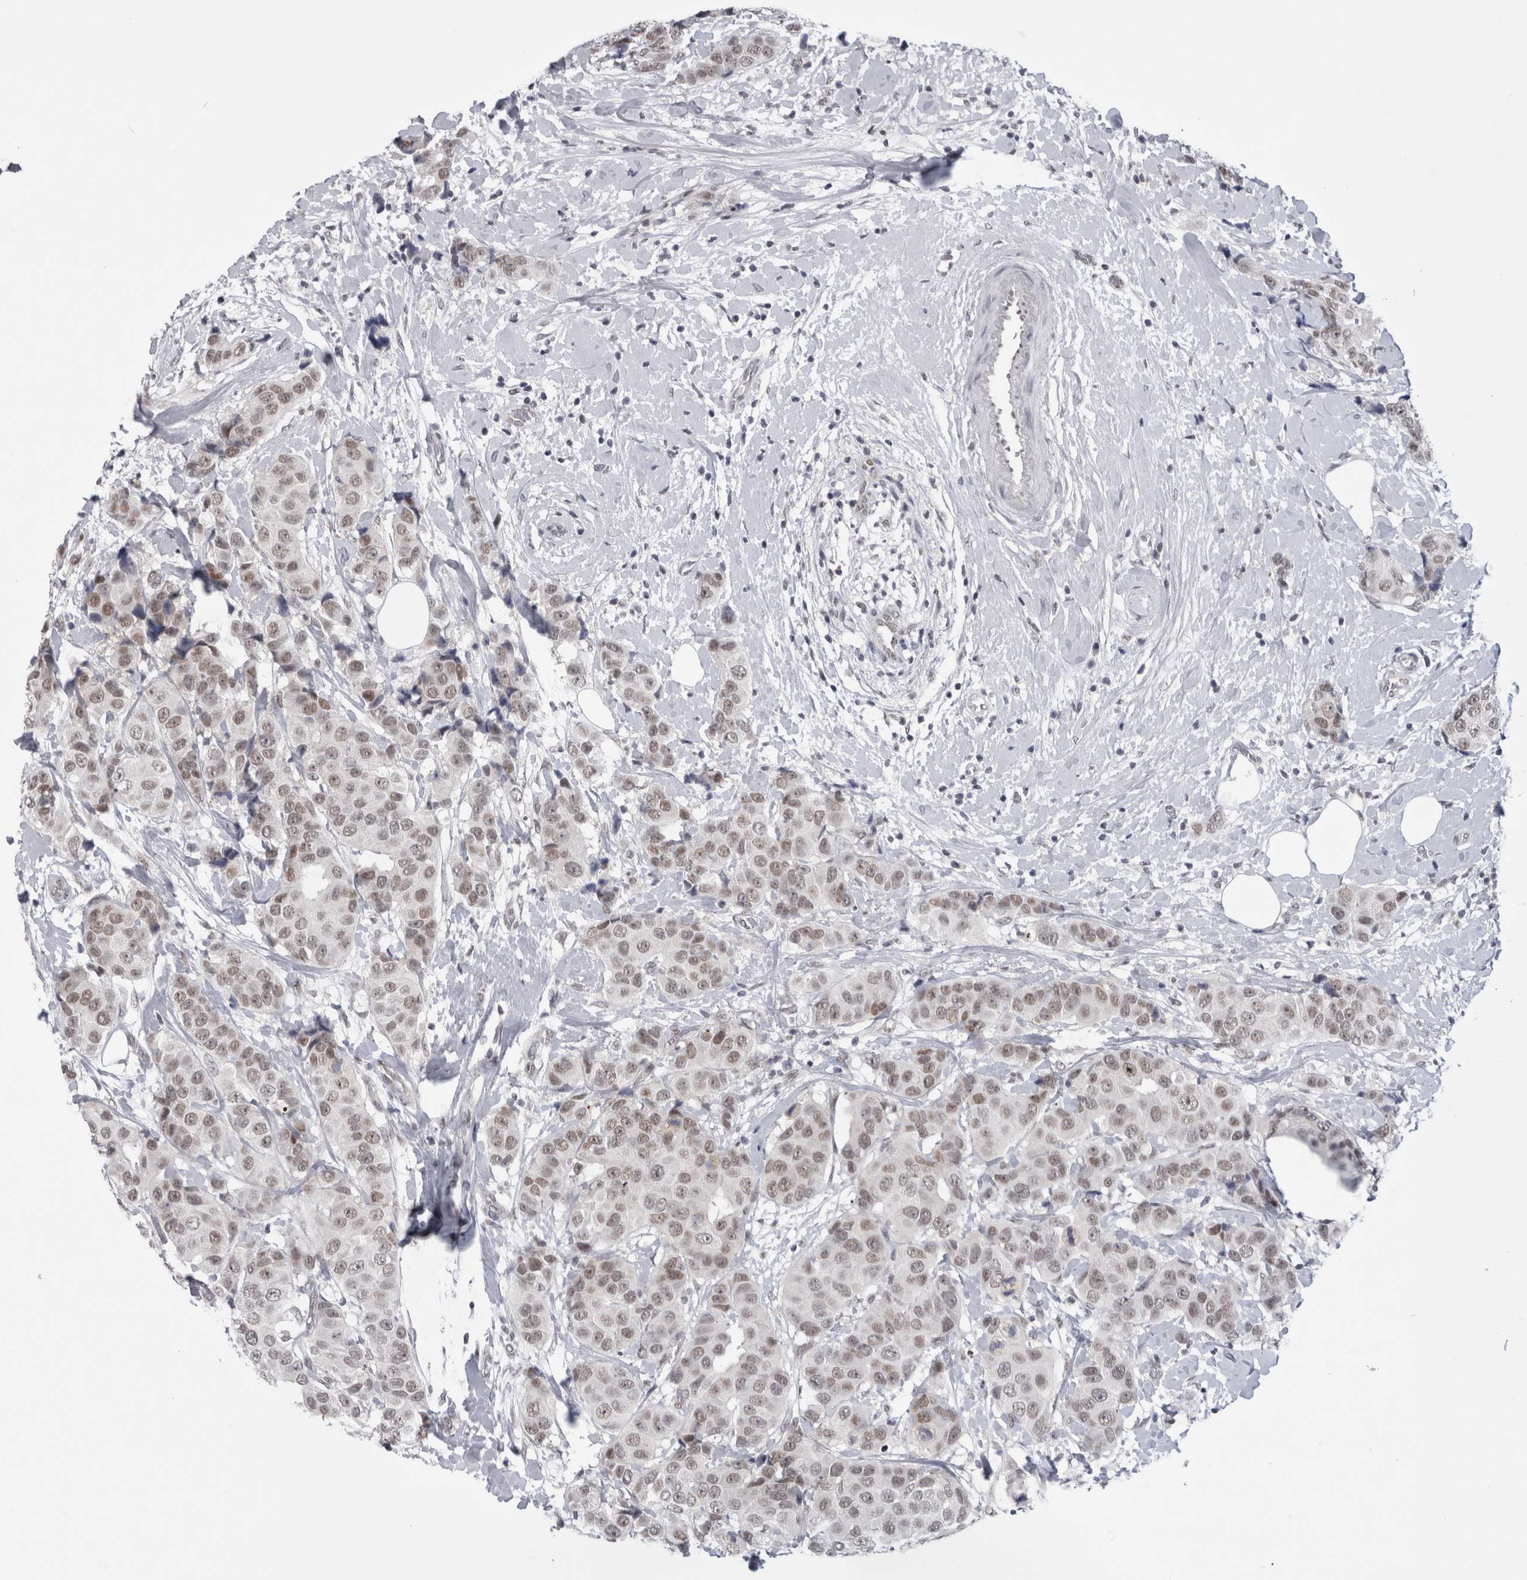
{"staining": {"intensity": "moderate", "quantity": ">75%", "location": "nuclear"}, "tissue": "breast cancer", "cell_type": "Tumor cells", "image_type": "cancer", "snomed": [{"axis": "morphology", "description": "Normal tissue, NOS"}, {"axis": "morphology", "description": "Duct carcinoma"}, {"axis": "topography", "description": "Breast"}], "caption": "Human breast cancer stained for a protein (brown) exhibits moderate nuclear positive expression in about >75% of tumor cells.", "gene": "PSMB2", "patient": {"sex": "female", "age": 39}}